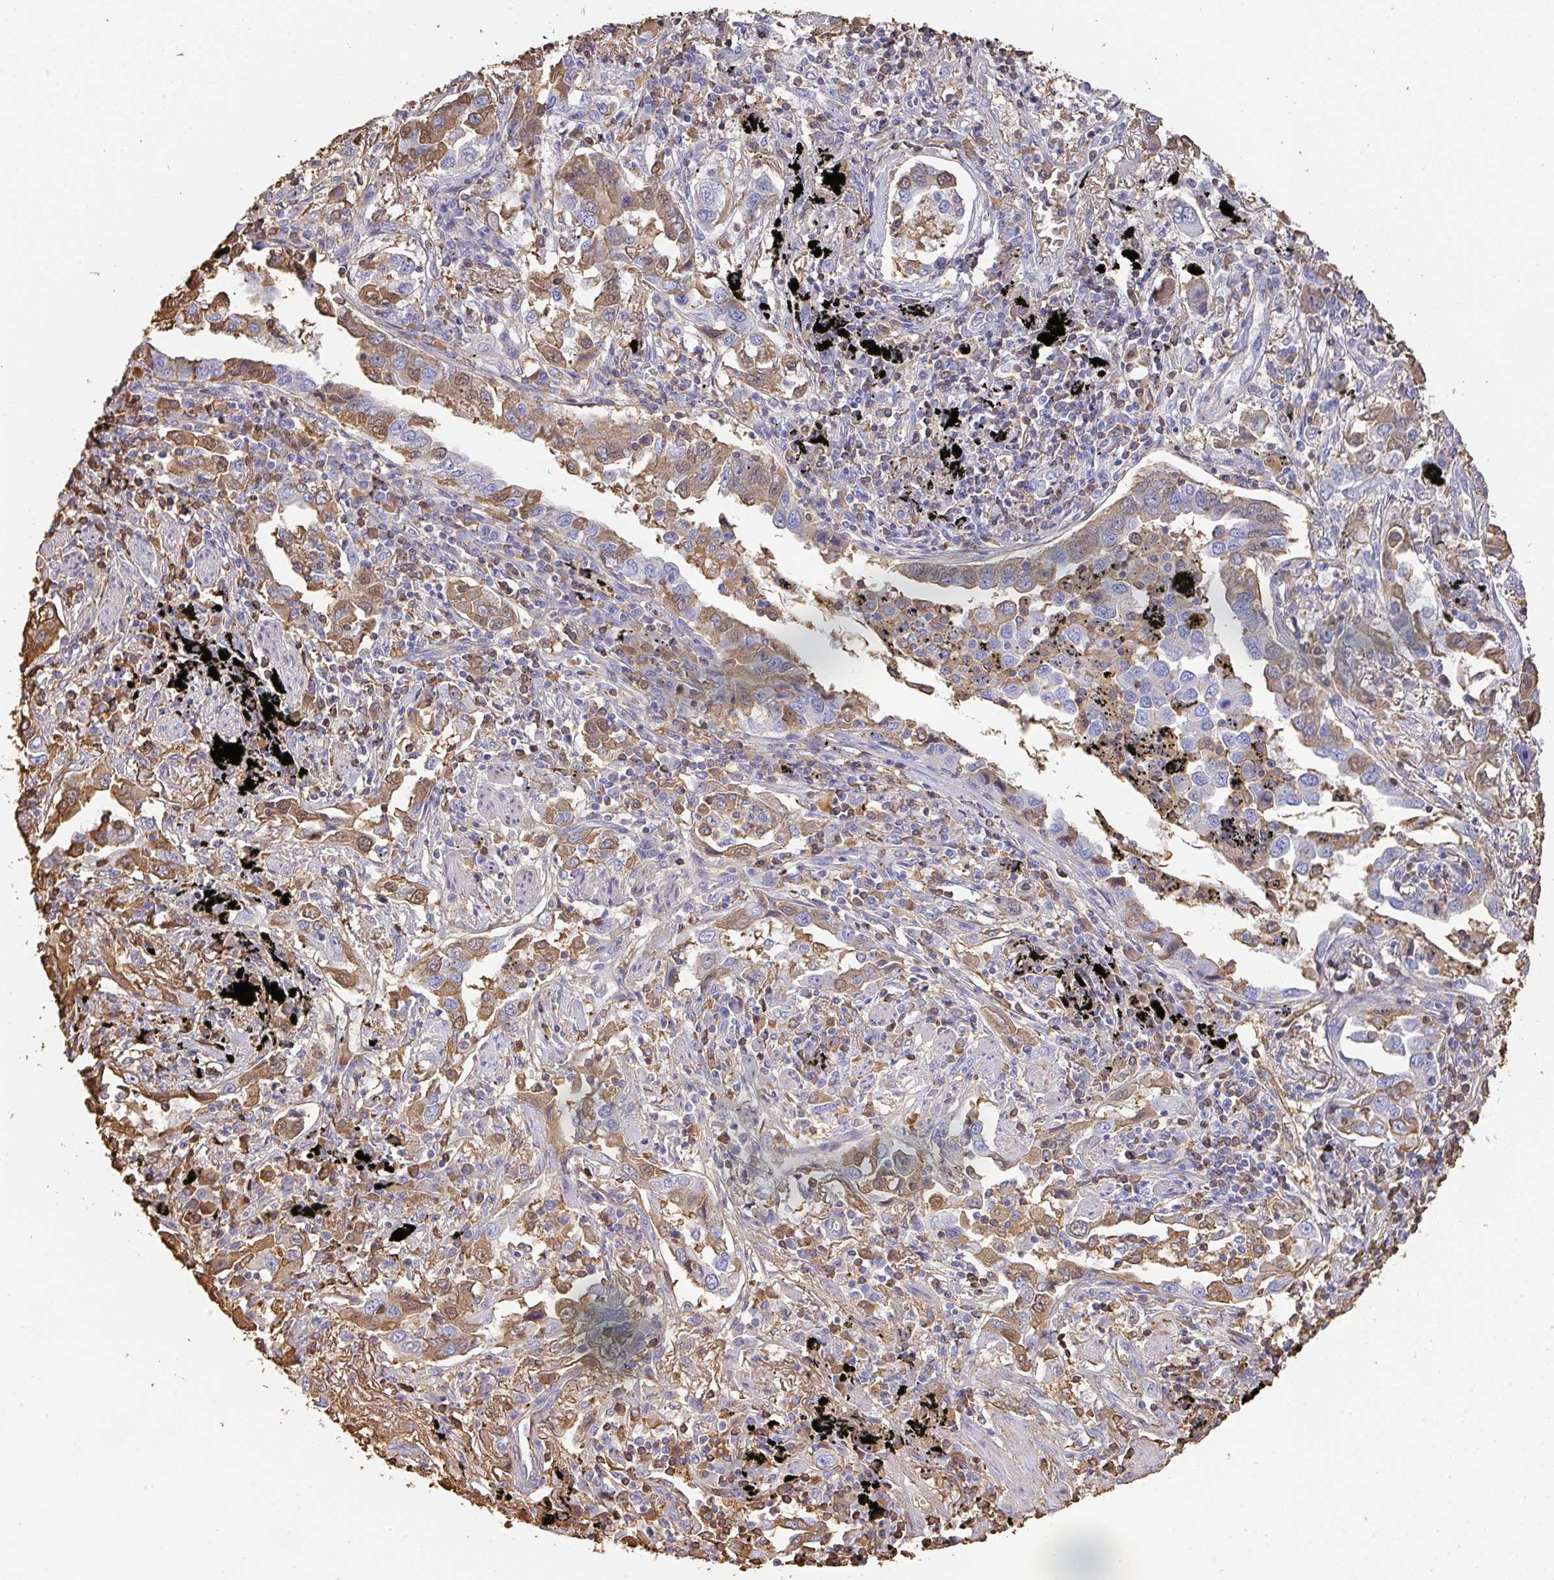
{"staining": {"intensity": "moderate", "quantity": ">75%", "location": "cytoplasmic/membranous"}, "tissue": "lung cancer", "cell_type": "Tumor cells", "image_type": "cancer", "snomed": [{"axis": "morphology", "description": "Adenocarcinoma, NOS"}, {"axis": "topography", "description": "Lung"}], "caption": "Protein expression analysis of human lung cancer (adenocarcinoma) reveals moderate cytoplasmic/membranous positivity in about >75% of tumor cells. The staining was performed using DAB, with brown indicating positive protein expression. Nuclei are stained blue with hematoxylin.", "gene": "ALB", "patient": {"sex": "male", "age": 67}}